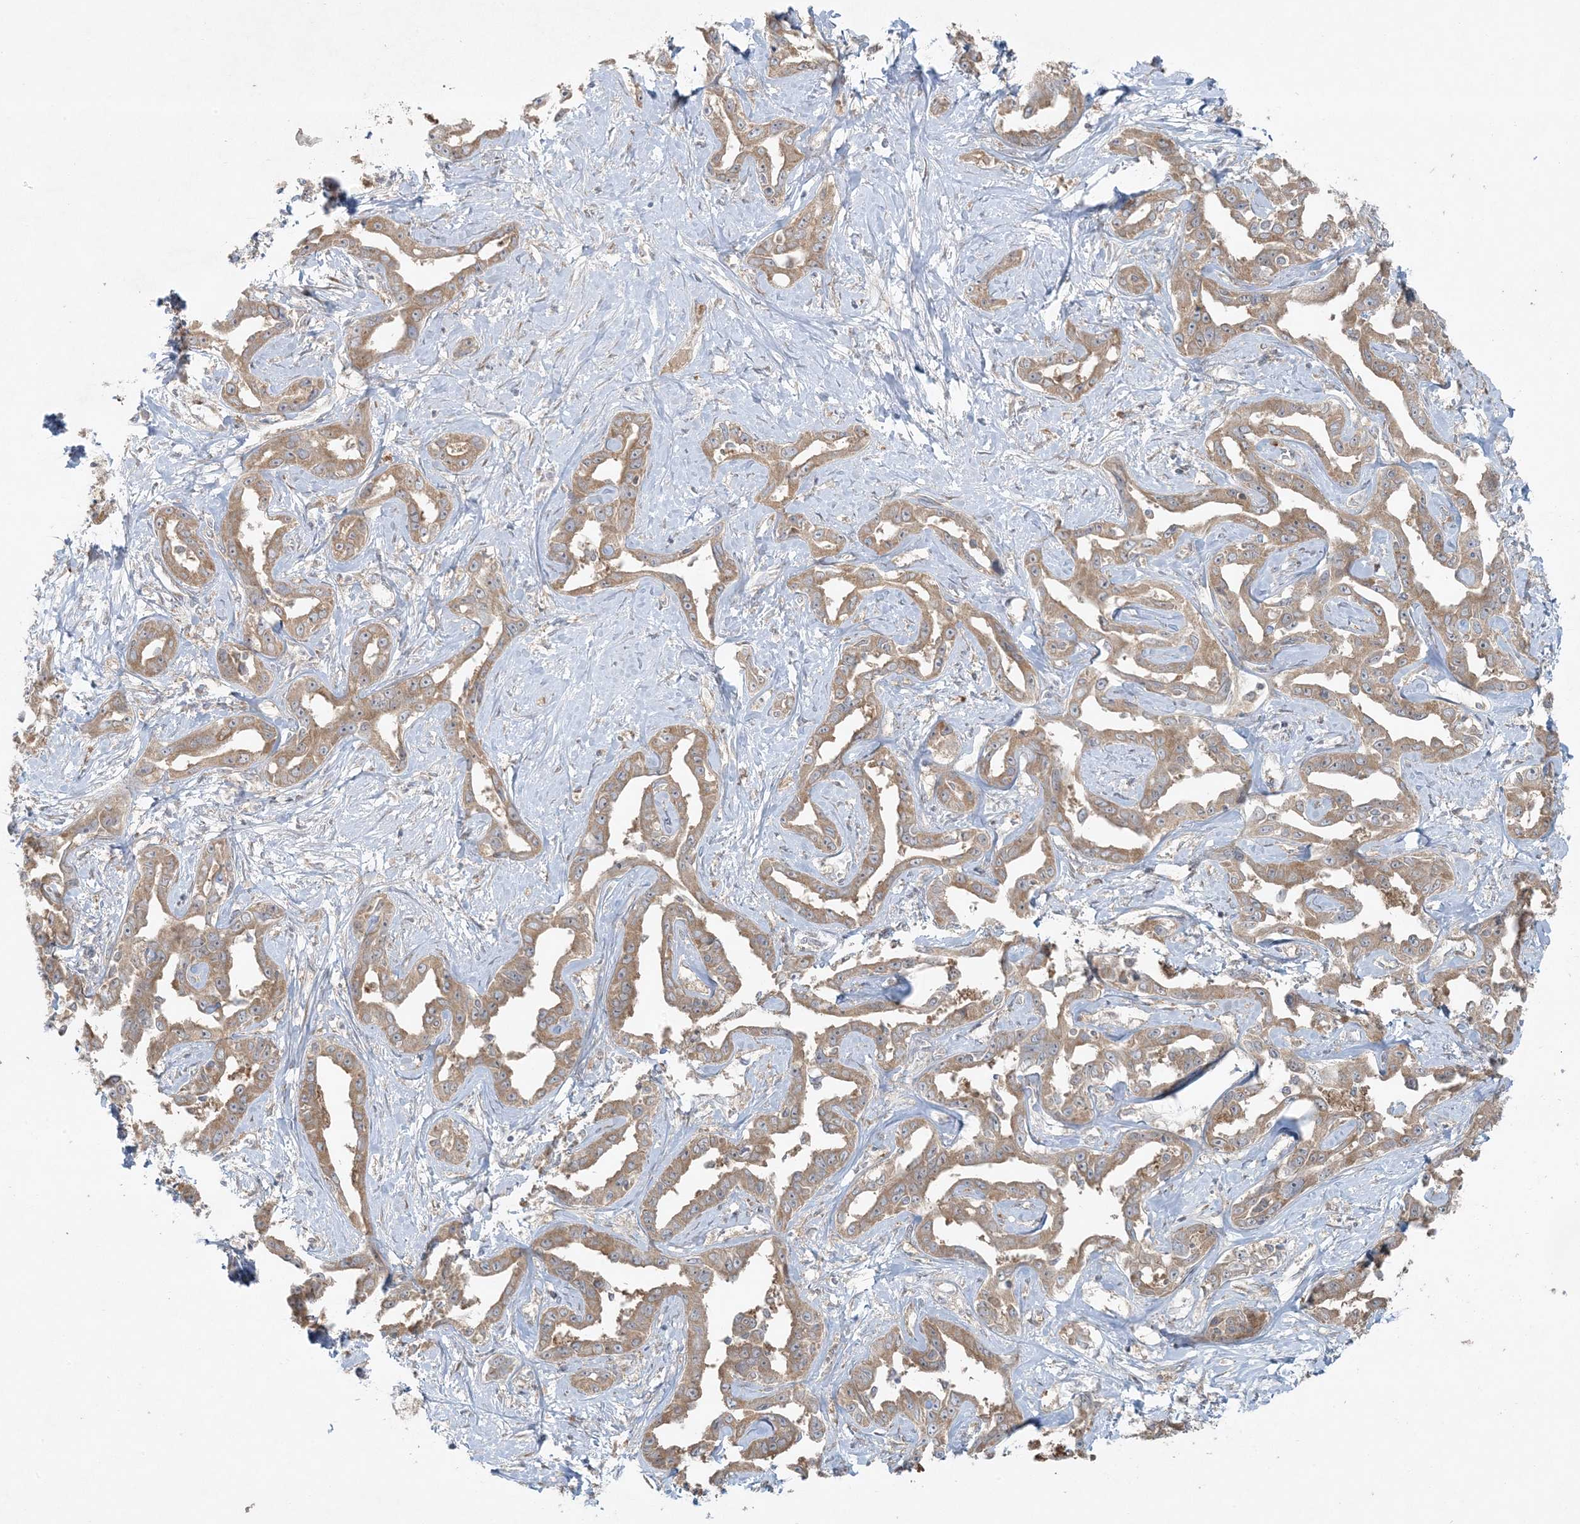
{"staining": {"intensity": "weak", "quantity": ">75%", "location": "cytoplasmic/membranous"}, "tissue": "liver cancer", "cell_type": "Tumor cells", "image_type": "cancer", "snomed": [{"axis": "morphology", "description": "Cholangiocarcinoma"}, {"axis": "topography", "description": "Liver"}], "caption": "Liver cancer (cholangiocarcinoma) stained with immunohistochemistry (IHC) exhibits weak cytoplasmic/membranous positivity in about >75% of tumor cells.", "gene": "ZNF263", "patient": {"sex": "male", "age": 59}}